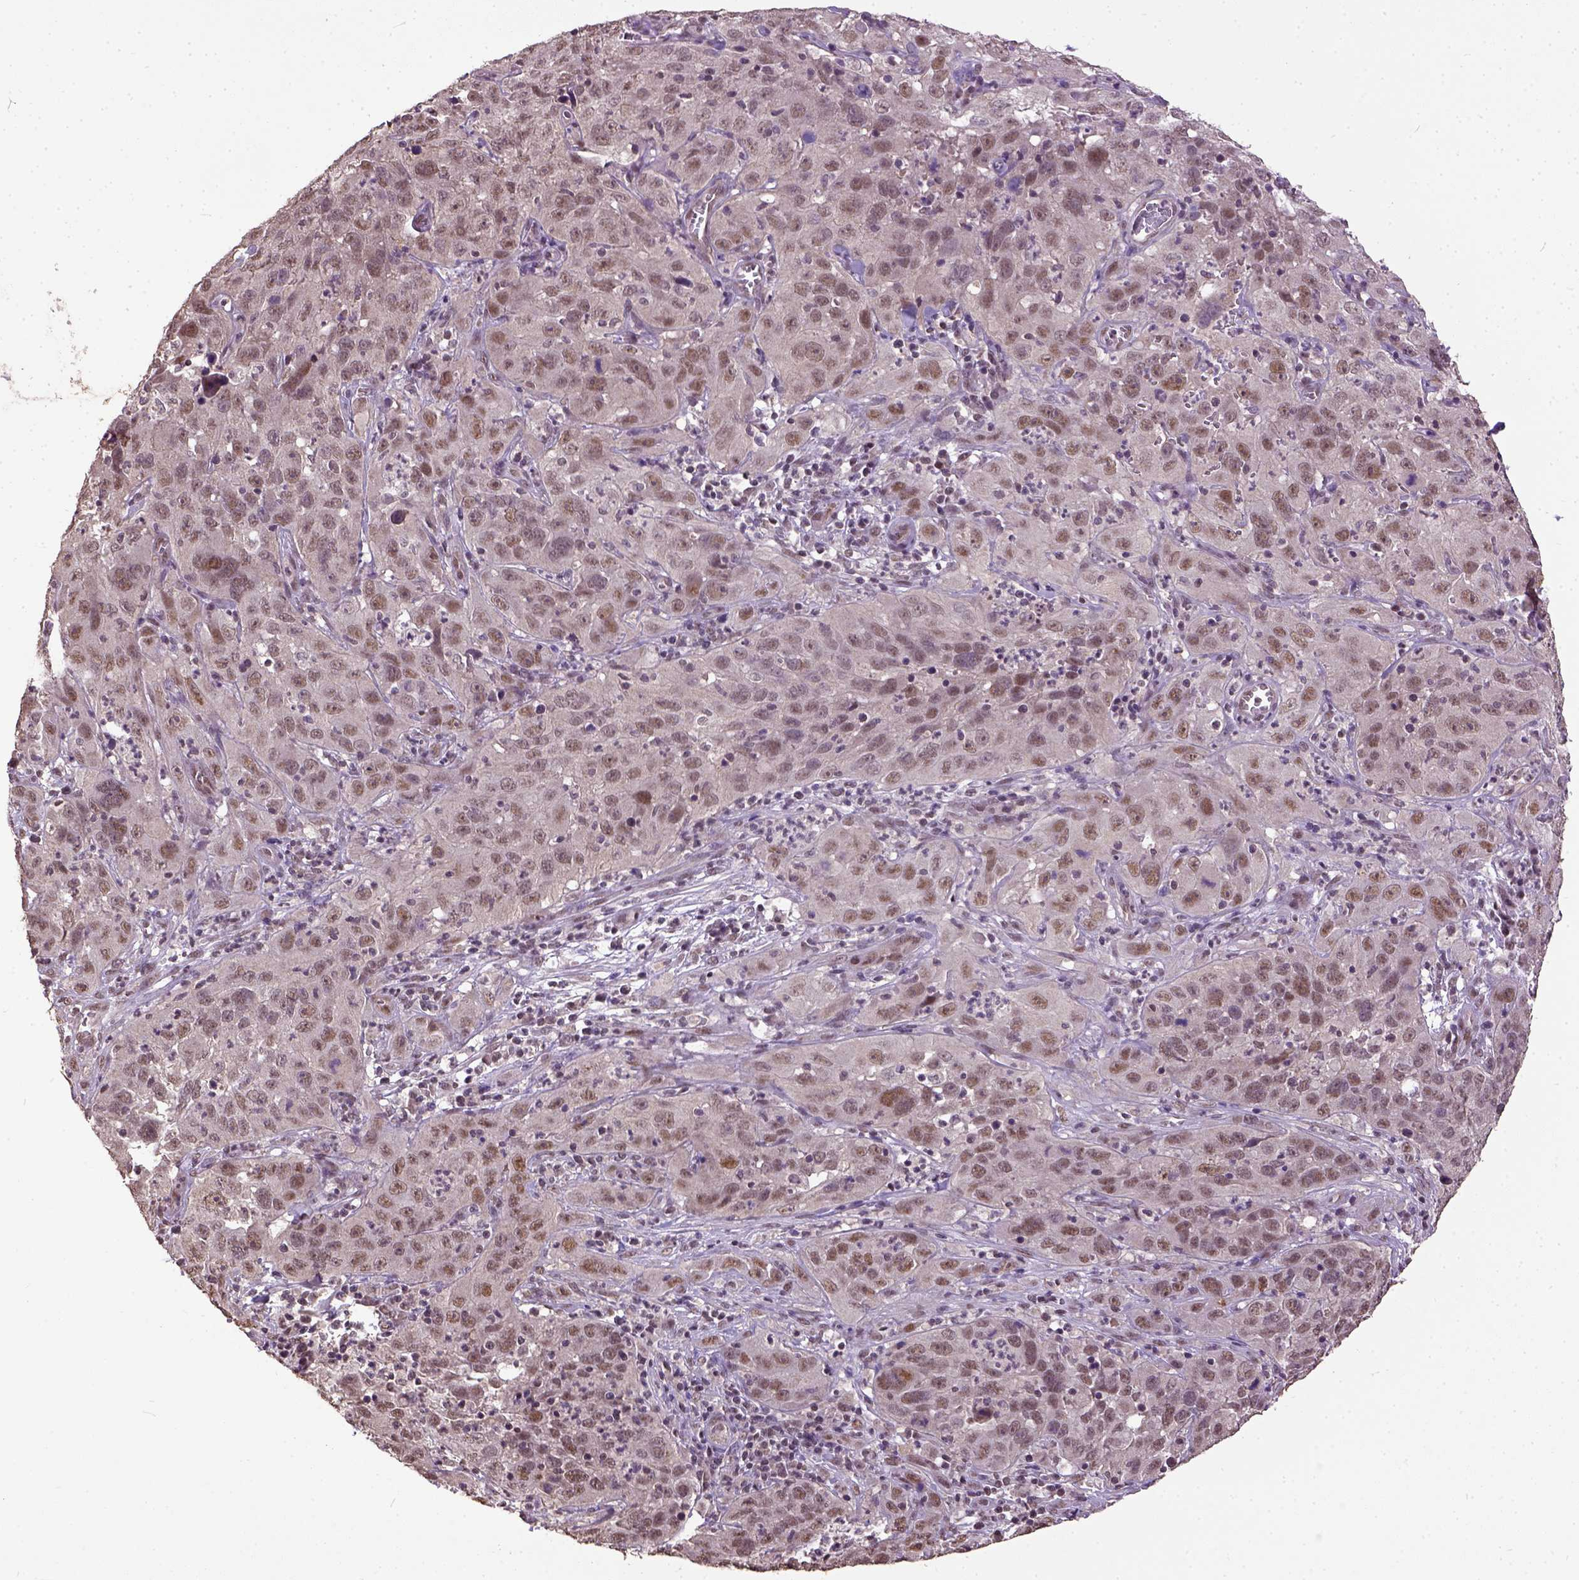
{"staining": {"intensity": "moderate", "quantity": ">75%", "location": "nuclear"}, "tissue": "cervical cancer", "cell_type": "Tumor cells", "image_type": "cancer", "snomed": [{"axis": "morphology", "description": "Squamous cell carcinoma, NOS"}, {"axis": "topography", "description": "Cervix"}], "caption": "A brown stain labels moderate nuclear expression of a protein in cervical cancer (squamous cell carcinoma) tumor cells.", "gene": "UBA3", "patient": {"sex": "female", "age": 32}}